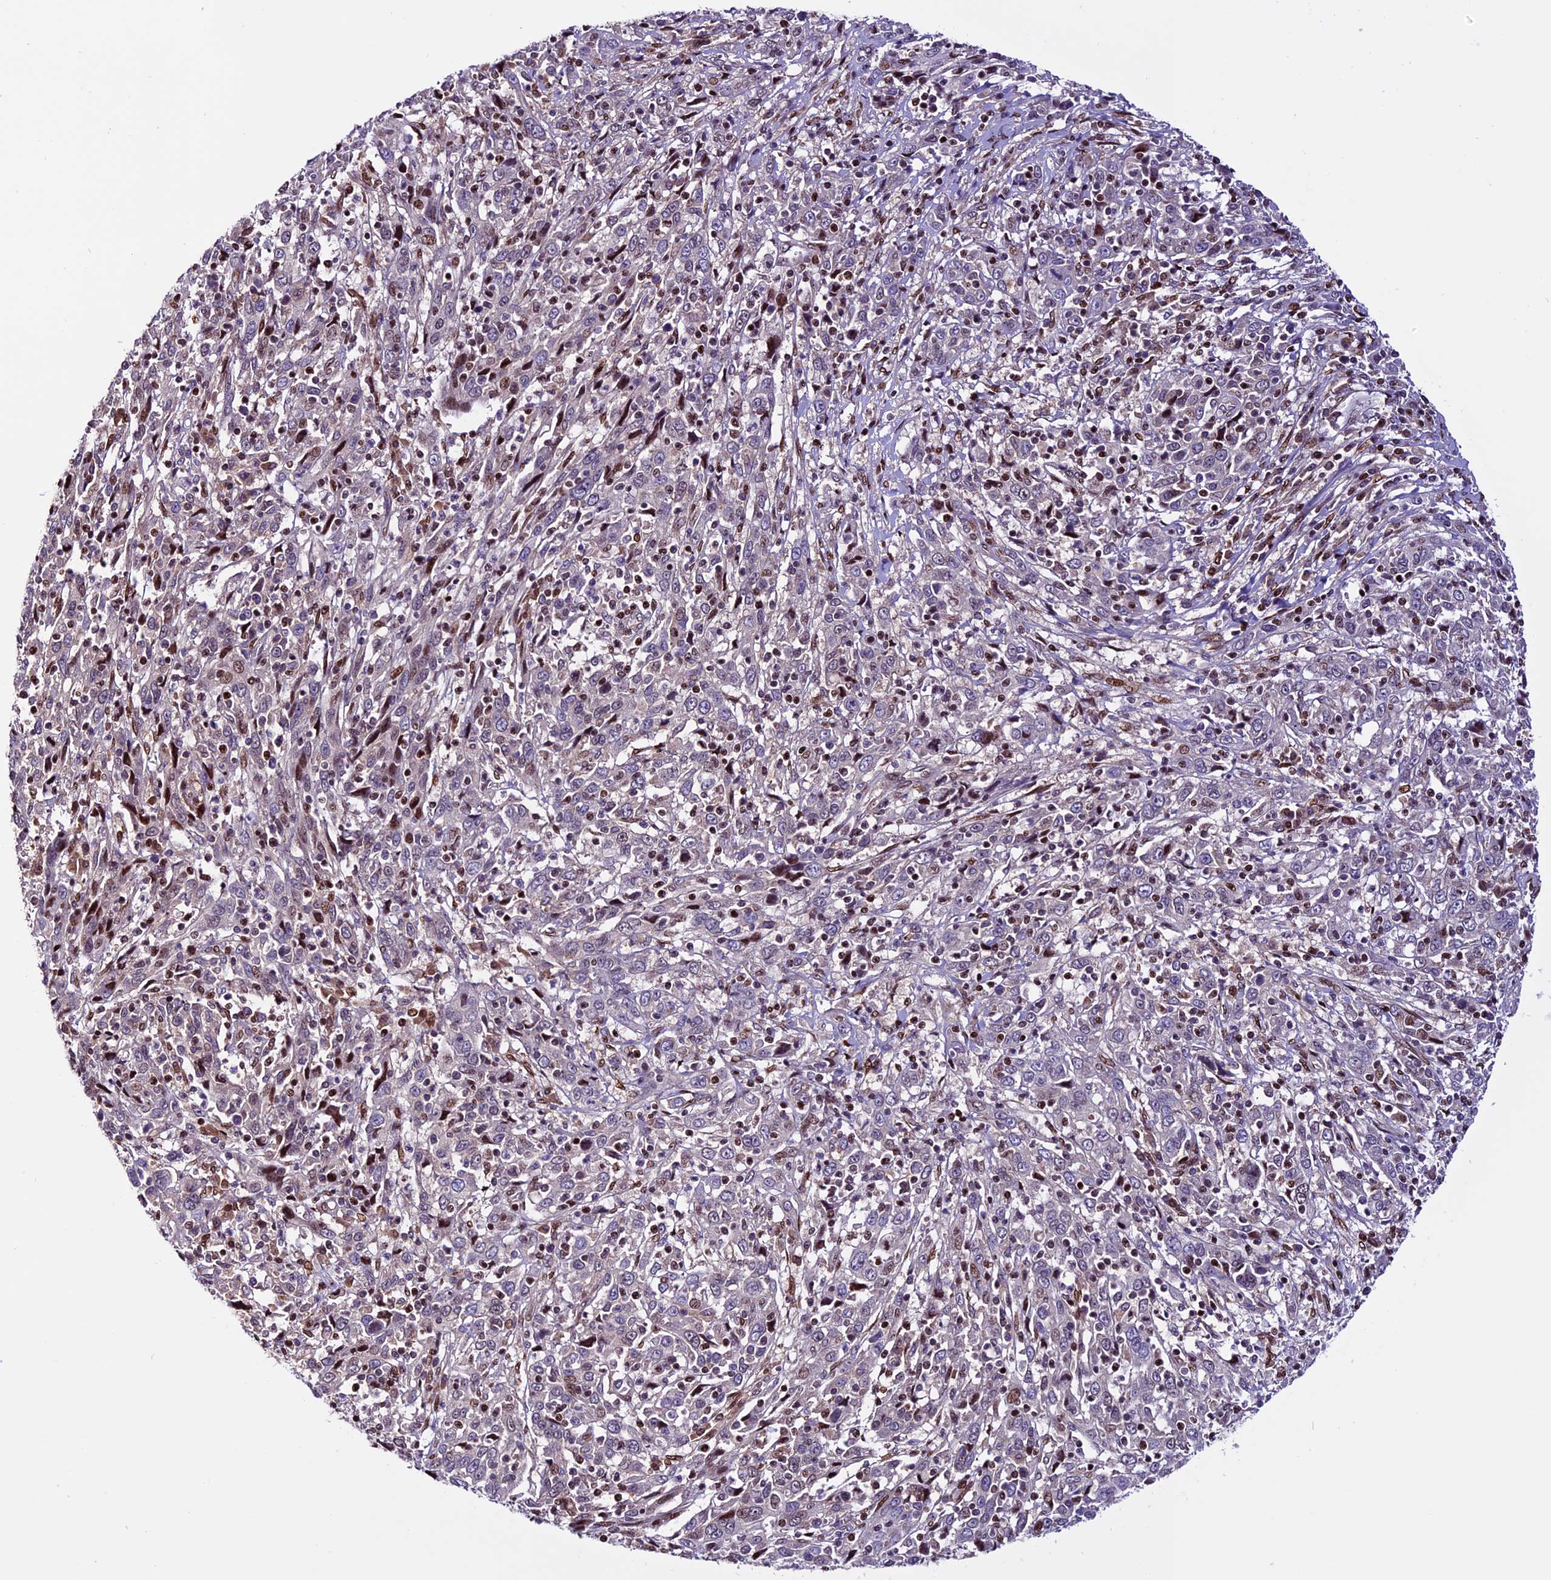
{"staining": {"intensity": "moderate", "quantity": "<25%", "location": "nuclear"}, "tissue": "cervical cancer", "cell_type": "Tumor cells", "image_type": "cancer", "snomed": [{"axis": "morphology", "description": "Squamous cell carcinoma, NOS"}, {"axis": "topography", "description": "Cervix"}], "caption": "Immunohistochemical staining of squamous cell carcinoma (cervical) displays moderate nuclear protein staining in about <25% of tumor cells. The protein is stained brown, and the nuclei are stained in blue (DAB (3,3'-diaminobenzidine) IHC with brightfield microscopy, high magnification).", "gene": "RINL", "patient": {"sex": "female", "age": 46}}